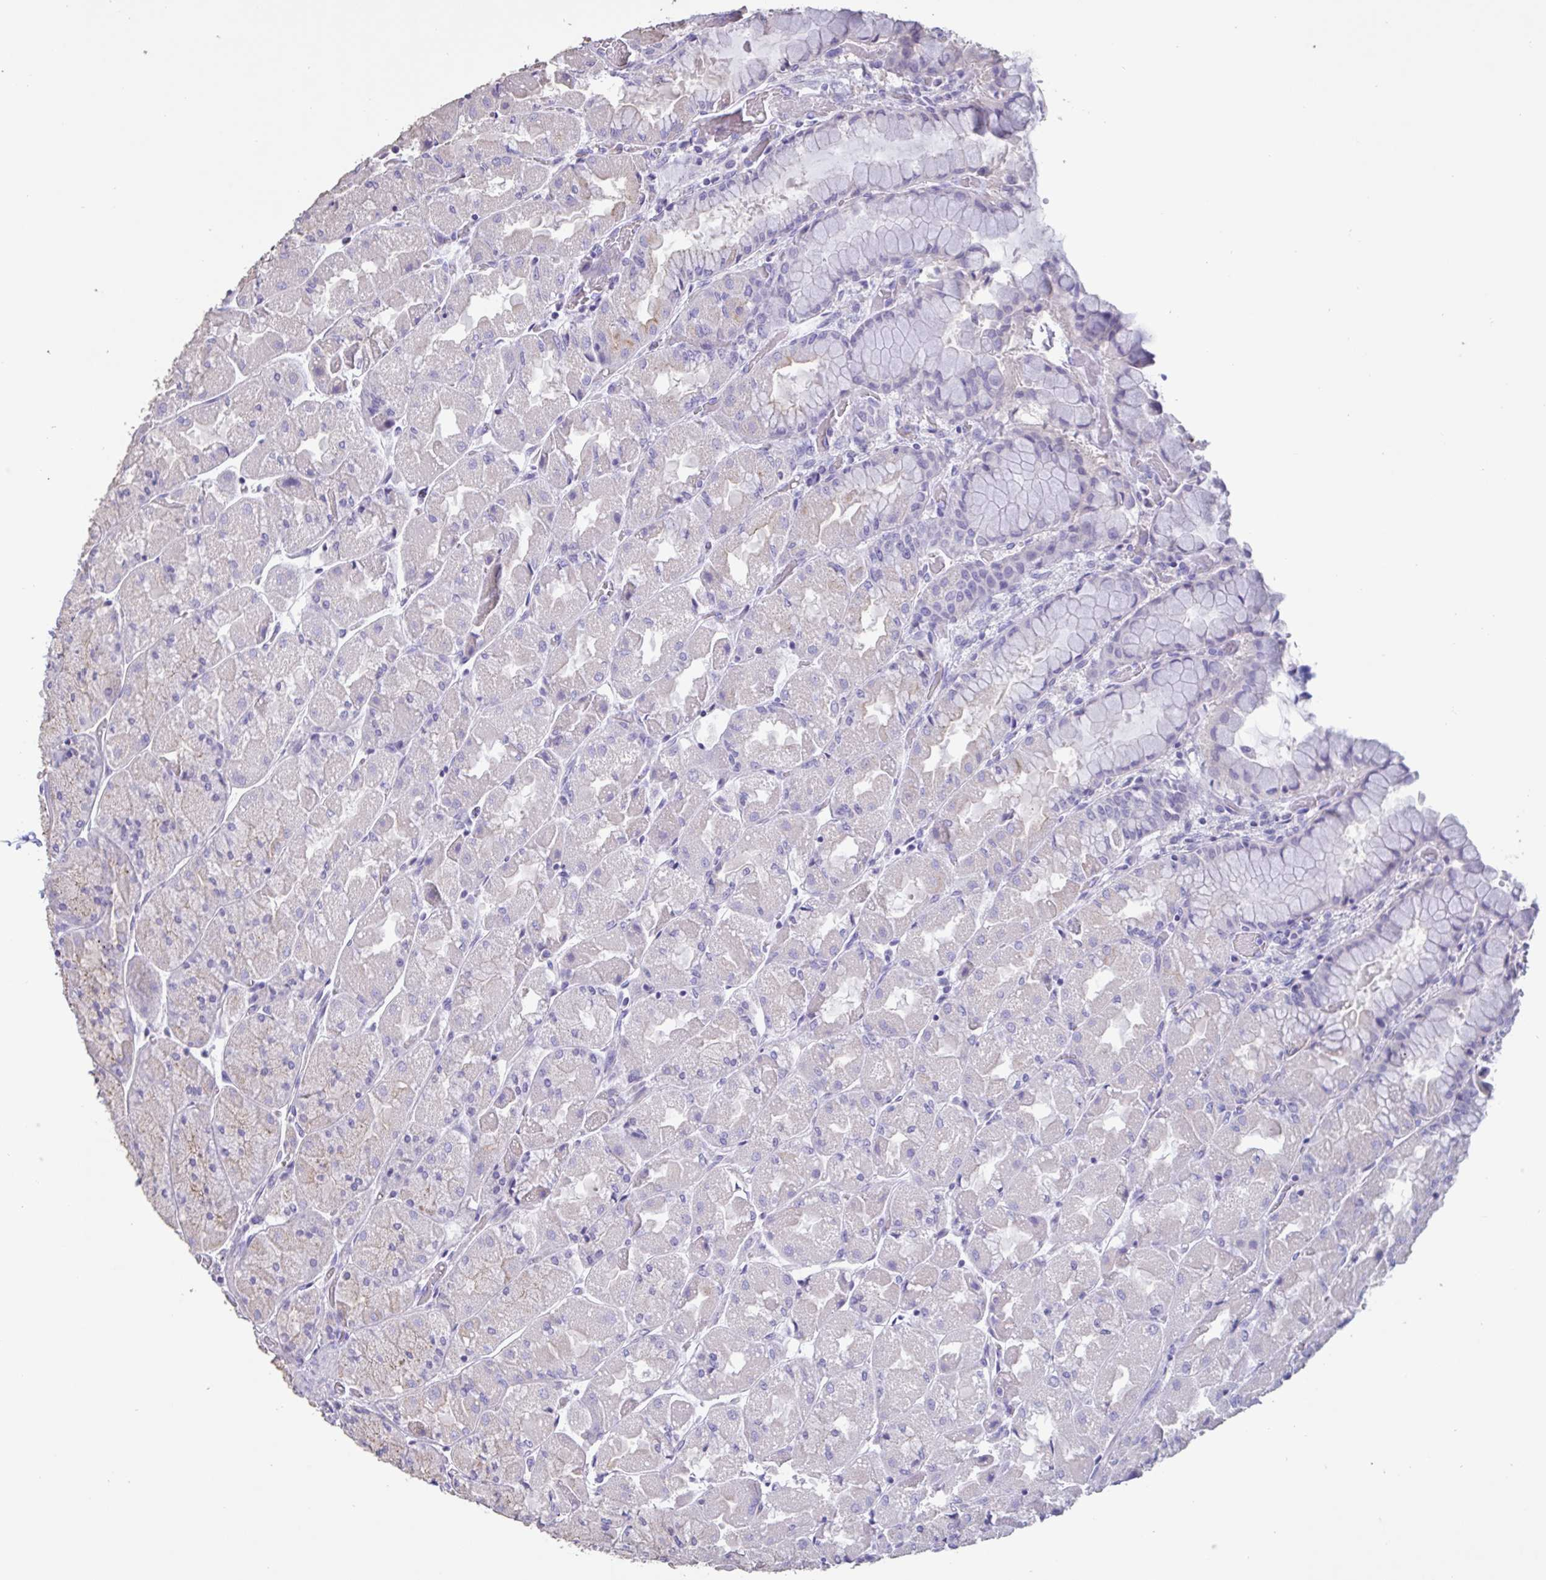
{"staining": {"intensity": "moderate", "quantity": "<25%", "location": "cytoplasmic/membranous"}, "tissue": "stomach", "cell_type": "Glandular cells", "image_type": "normal", "snomed": [{"axis": "morphology", "description": "Normal tissue, NOS"}, {"axis": "topography", "description": "Stomach"}], "caption": "Approximately <25% of glandular cells in unremarkable stomach exhibit moderate cytoplasmic/membranous protein positivity as visualized by brown immunohistochemical staining.", "gene": "CHMP5", "patient": {"sex": "female", "age": 61}}